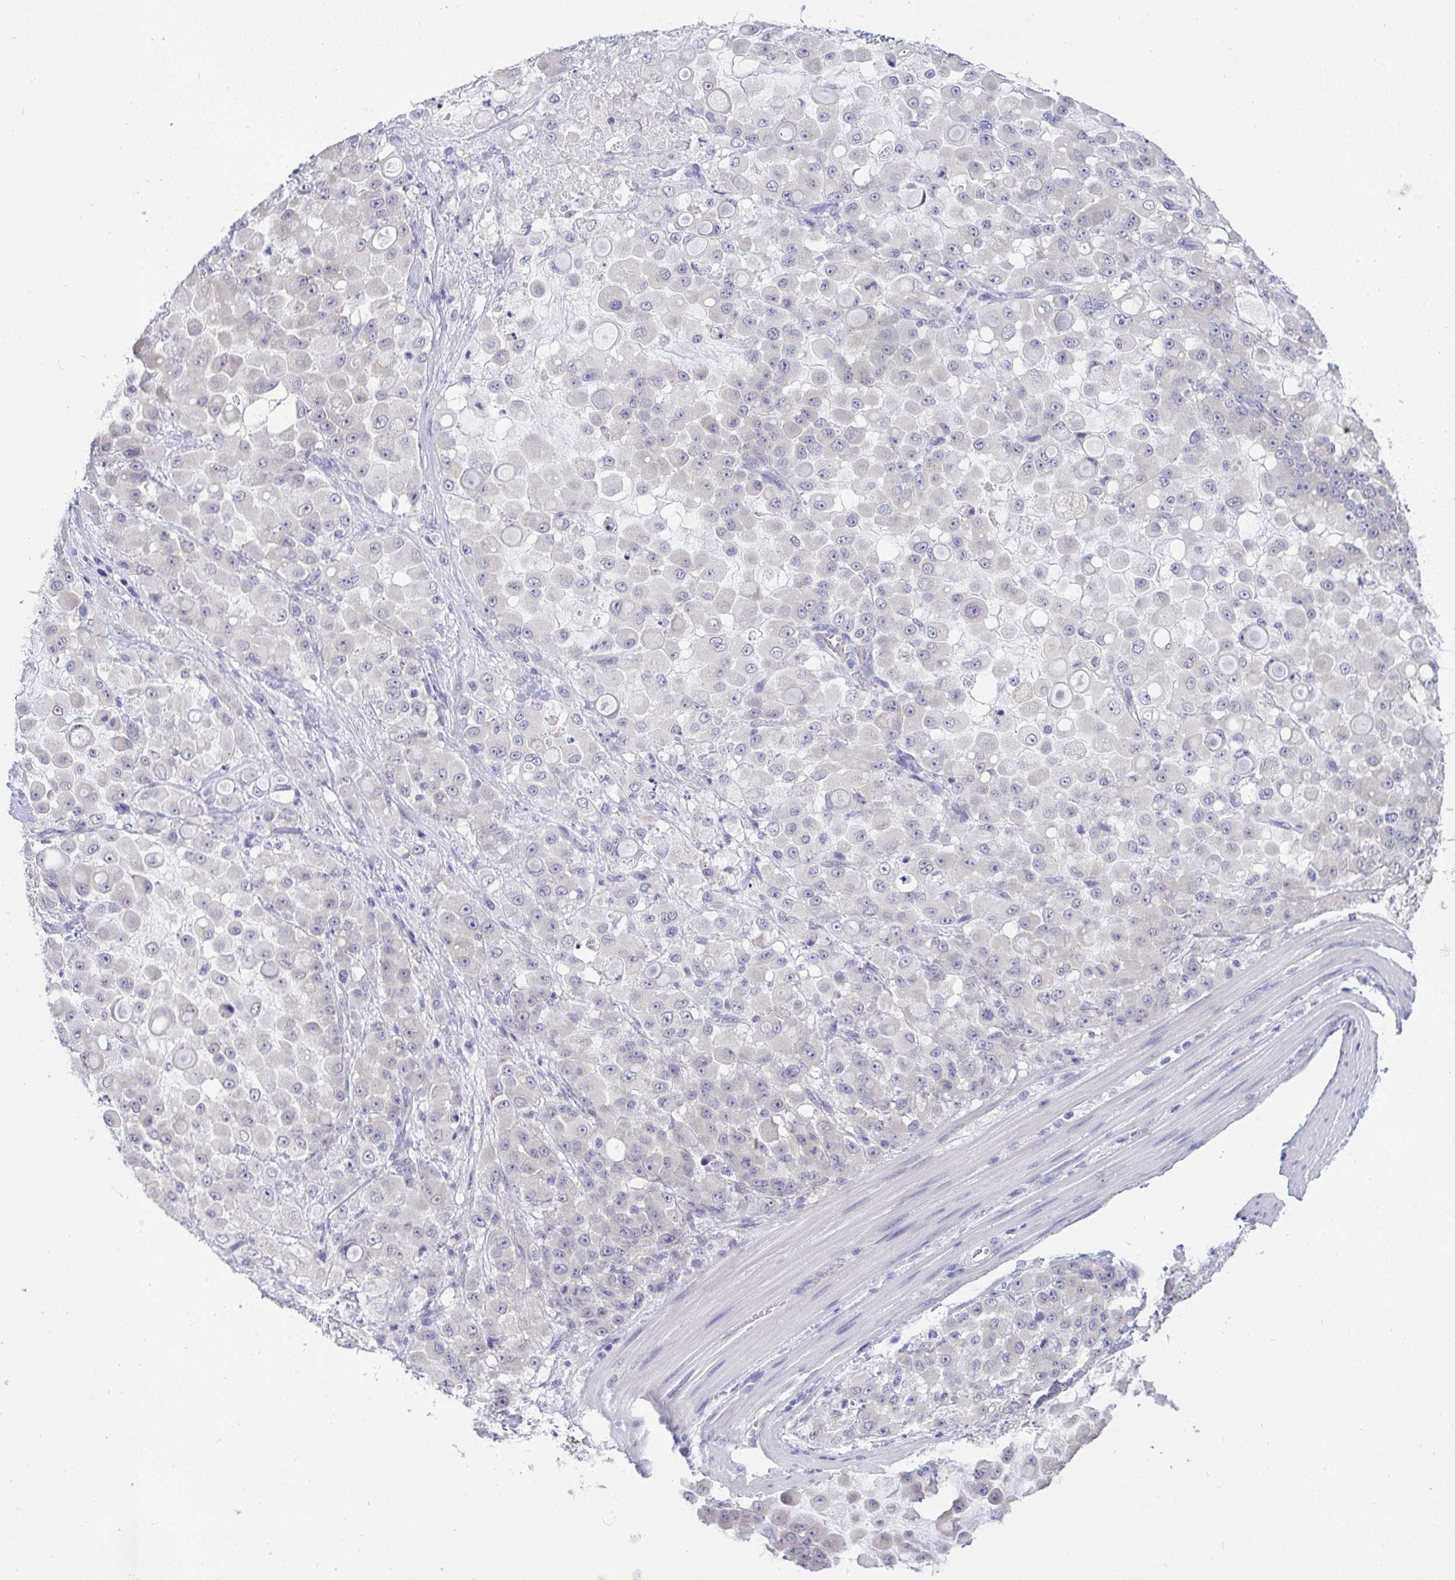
{"staining": {"intensity": "negative", "quantity": "none", "location": "none"}, "tissue": "stomach cancer", "cell_type": "Tumor cells", "image_type": "cancer", "snomed": [{"axis": "morphology", "description": "Adenocarcinoma, NOS"}, {"axis": "topography", "description": "Stomach"}], "caption": "An immunohistochemistry (IHC) image of adenocarcinoma (stomach) is shown. There is no staining in tumor cells of adenocarcinoma (stomach).", "gene": "TMEM41A", "patient": {"sex": "female", "age": 76}}